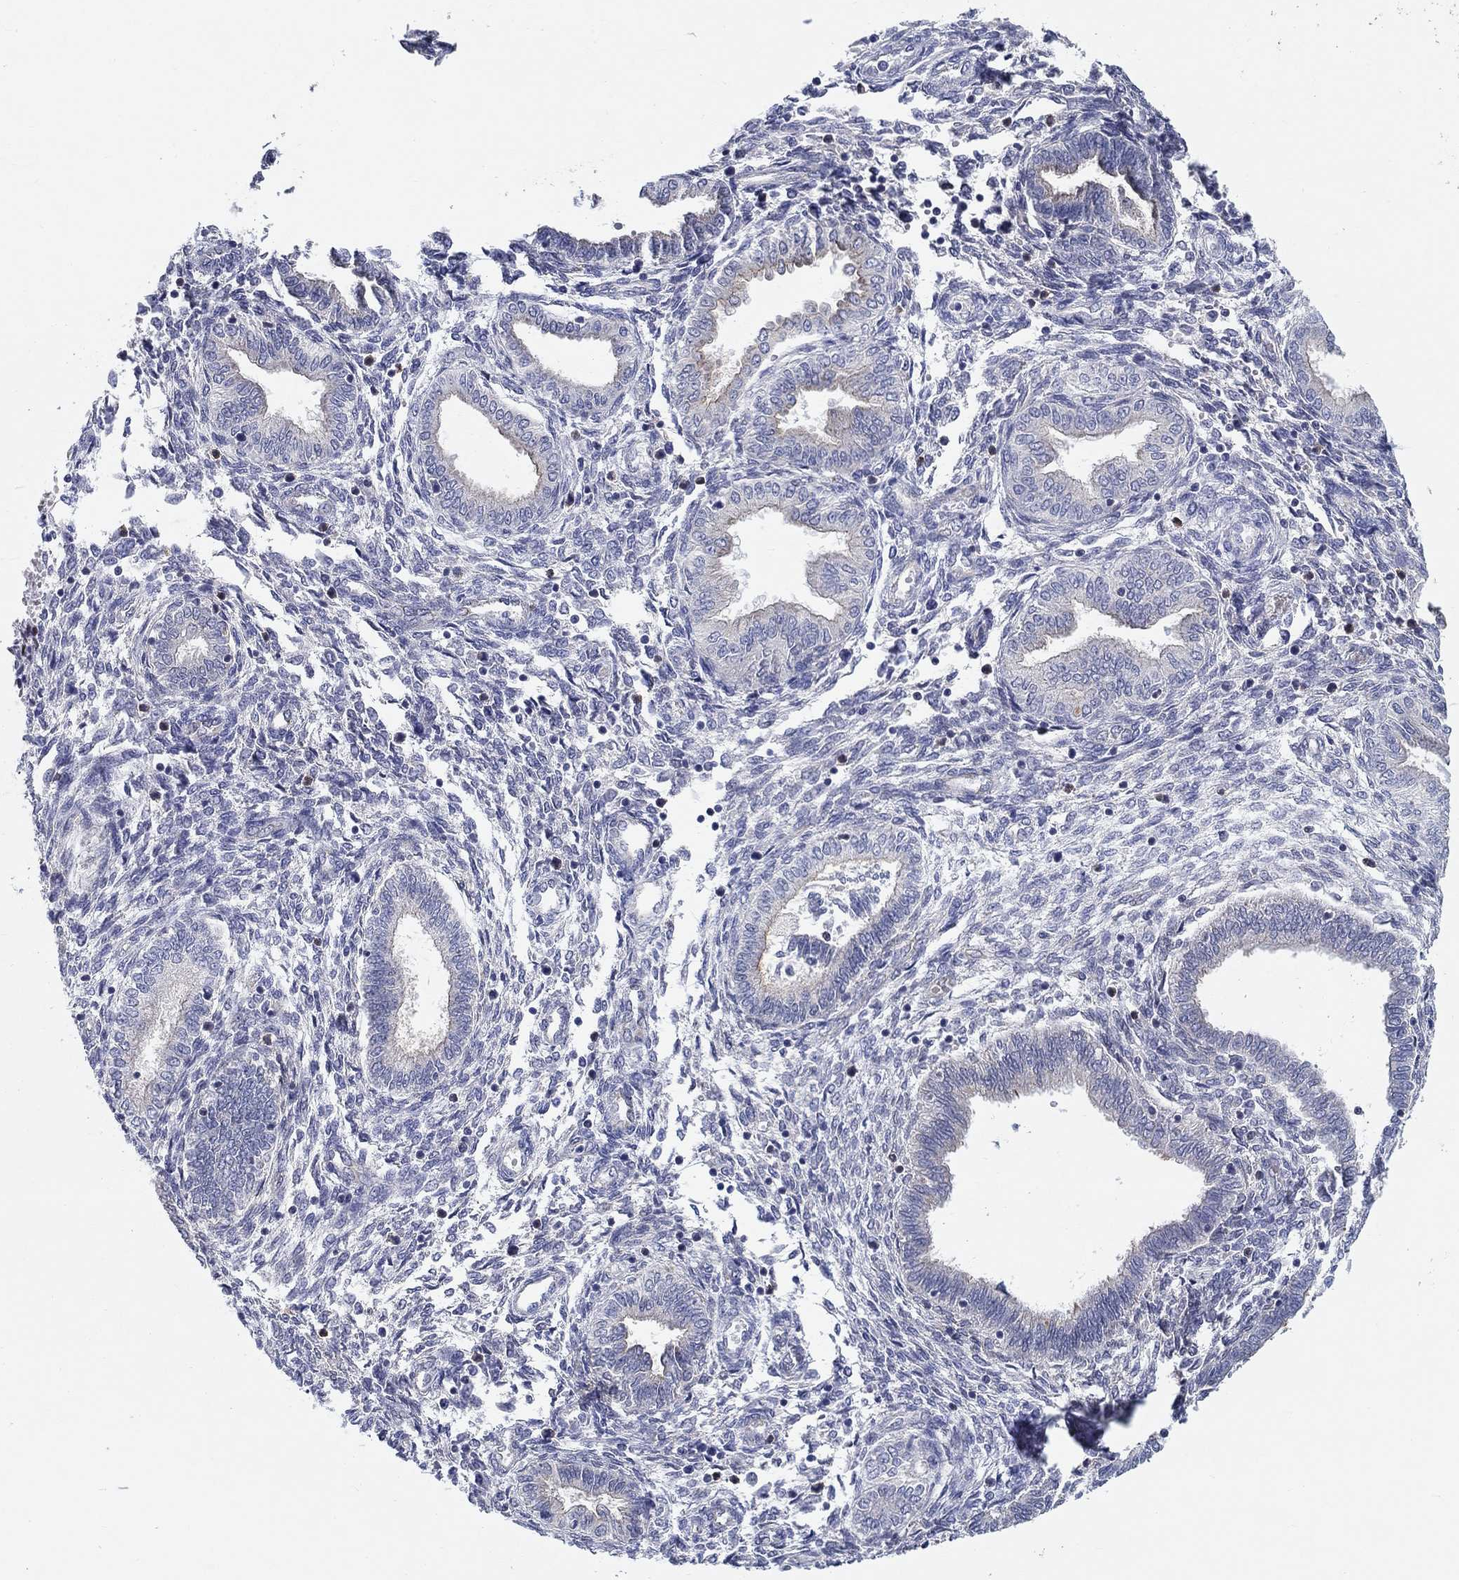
{"staining": {"intensity": "negative", "quantity": "none", "location": "none"}, "tissue": "endometrium", "cell_type": "Cells in endometrial stroma", "image_type": "normal", "snomed": [{"axis": "morphology", "description": "Normal tissue, NOS"}, {"axis": "topography", "description": "Endometrium"}], "caption": "This is an immunohistochemistry image of benign endometrium. There is no positivity in cells in endometrial stroma.", "gene": "ERMP1", "patient": {"sex": "female", "age": 42}}